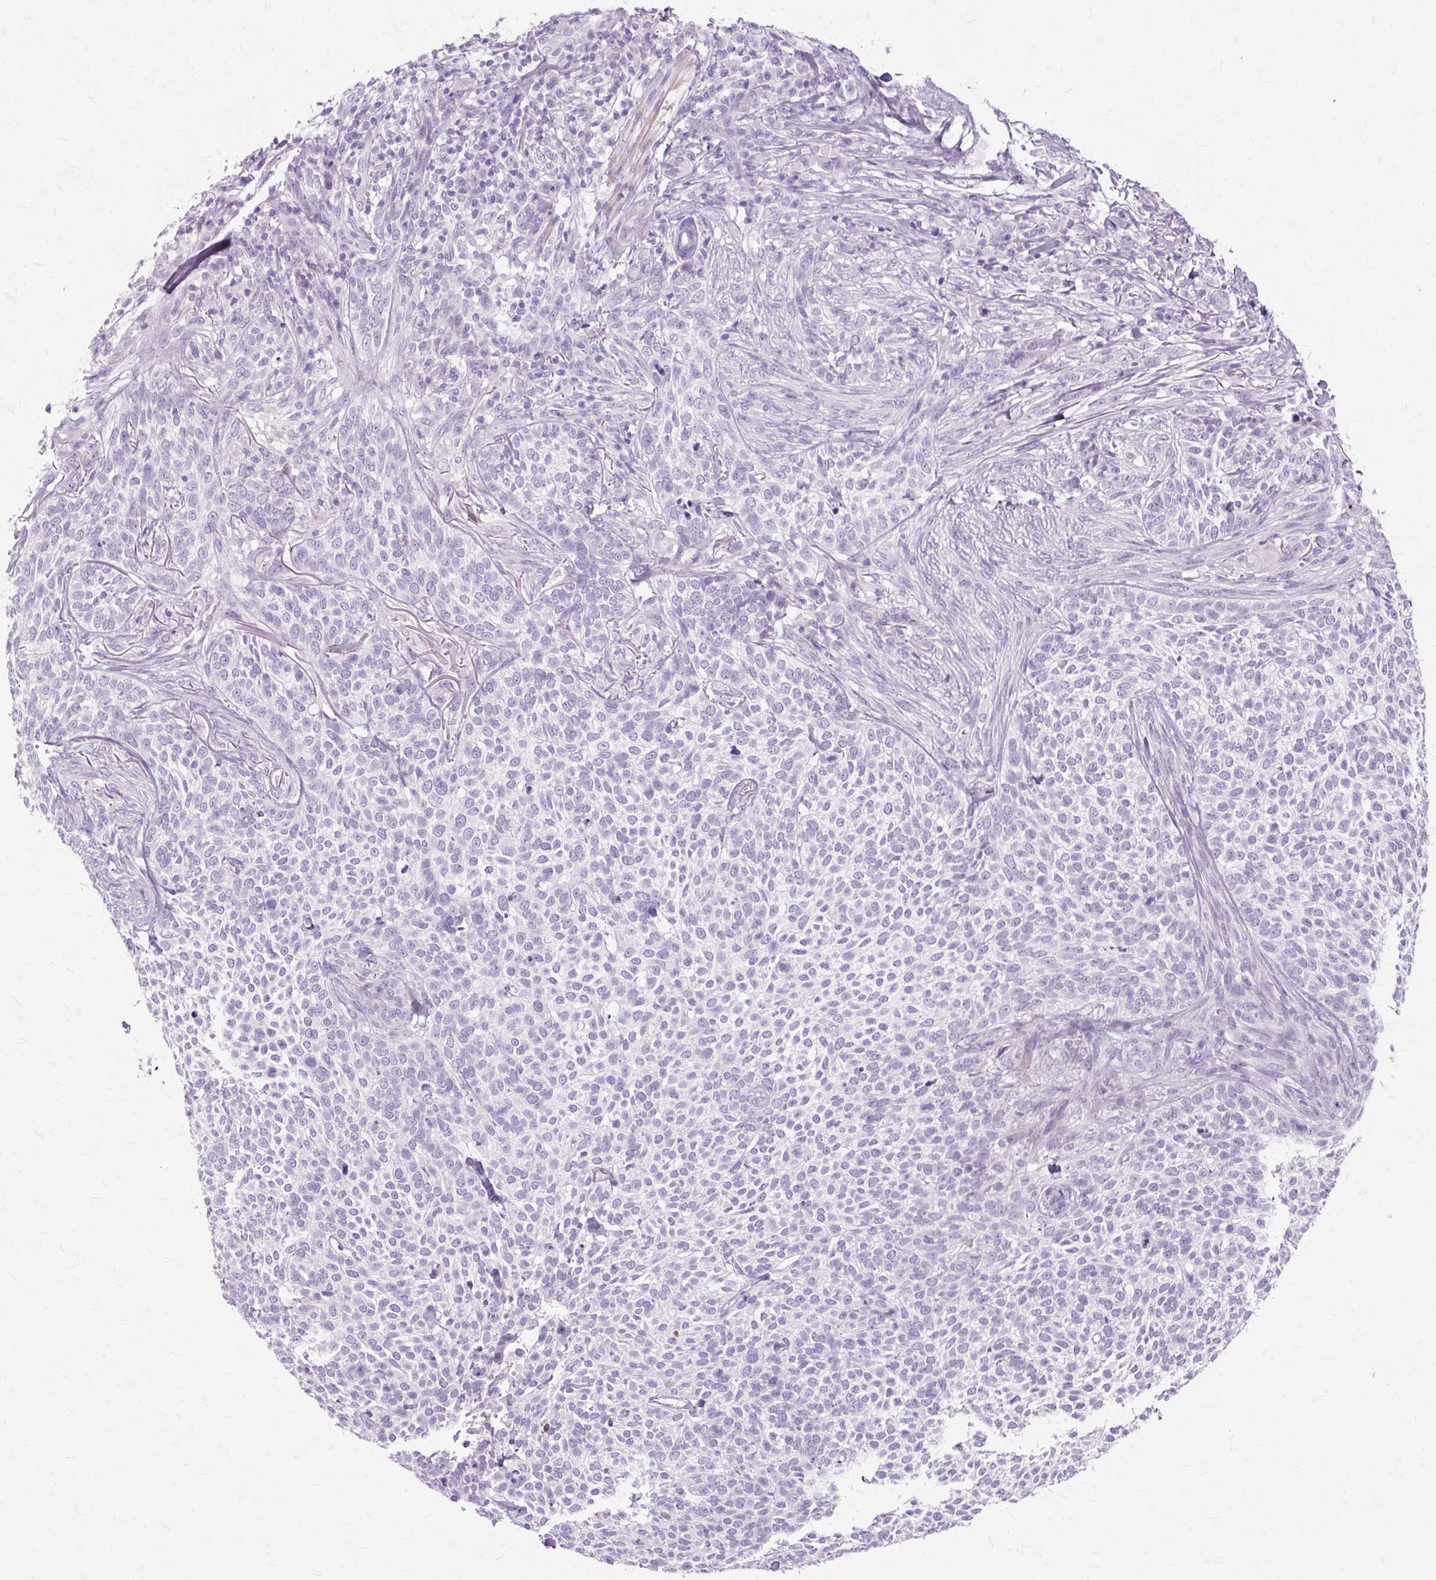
{"staining": {"intensity": "negative", "quantity": "none", "location": "none"}, "tissue": "skin cancer", "cell_type": "Tumor cells", "image_type": "cancer", "snomed": [{"axis": "morphology", "description": "Basal cell carcinoma"}, {"axis": "topography", "description": "Skin"}], "caption": "There is no significant staining in tumor cells of skin cancer.", "gene": "DCTN4", "patient": {"sex": "female", "age": 64}}